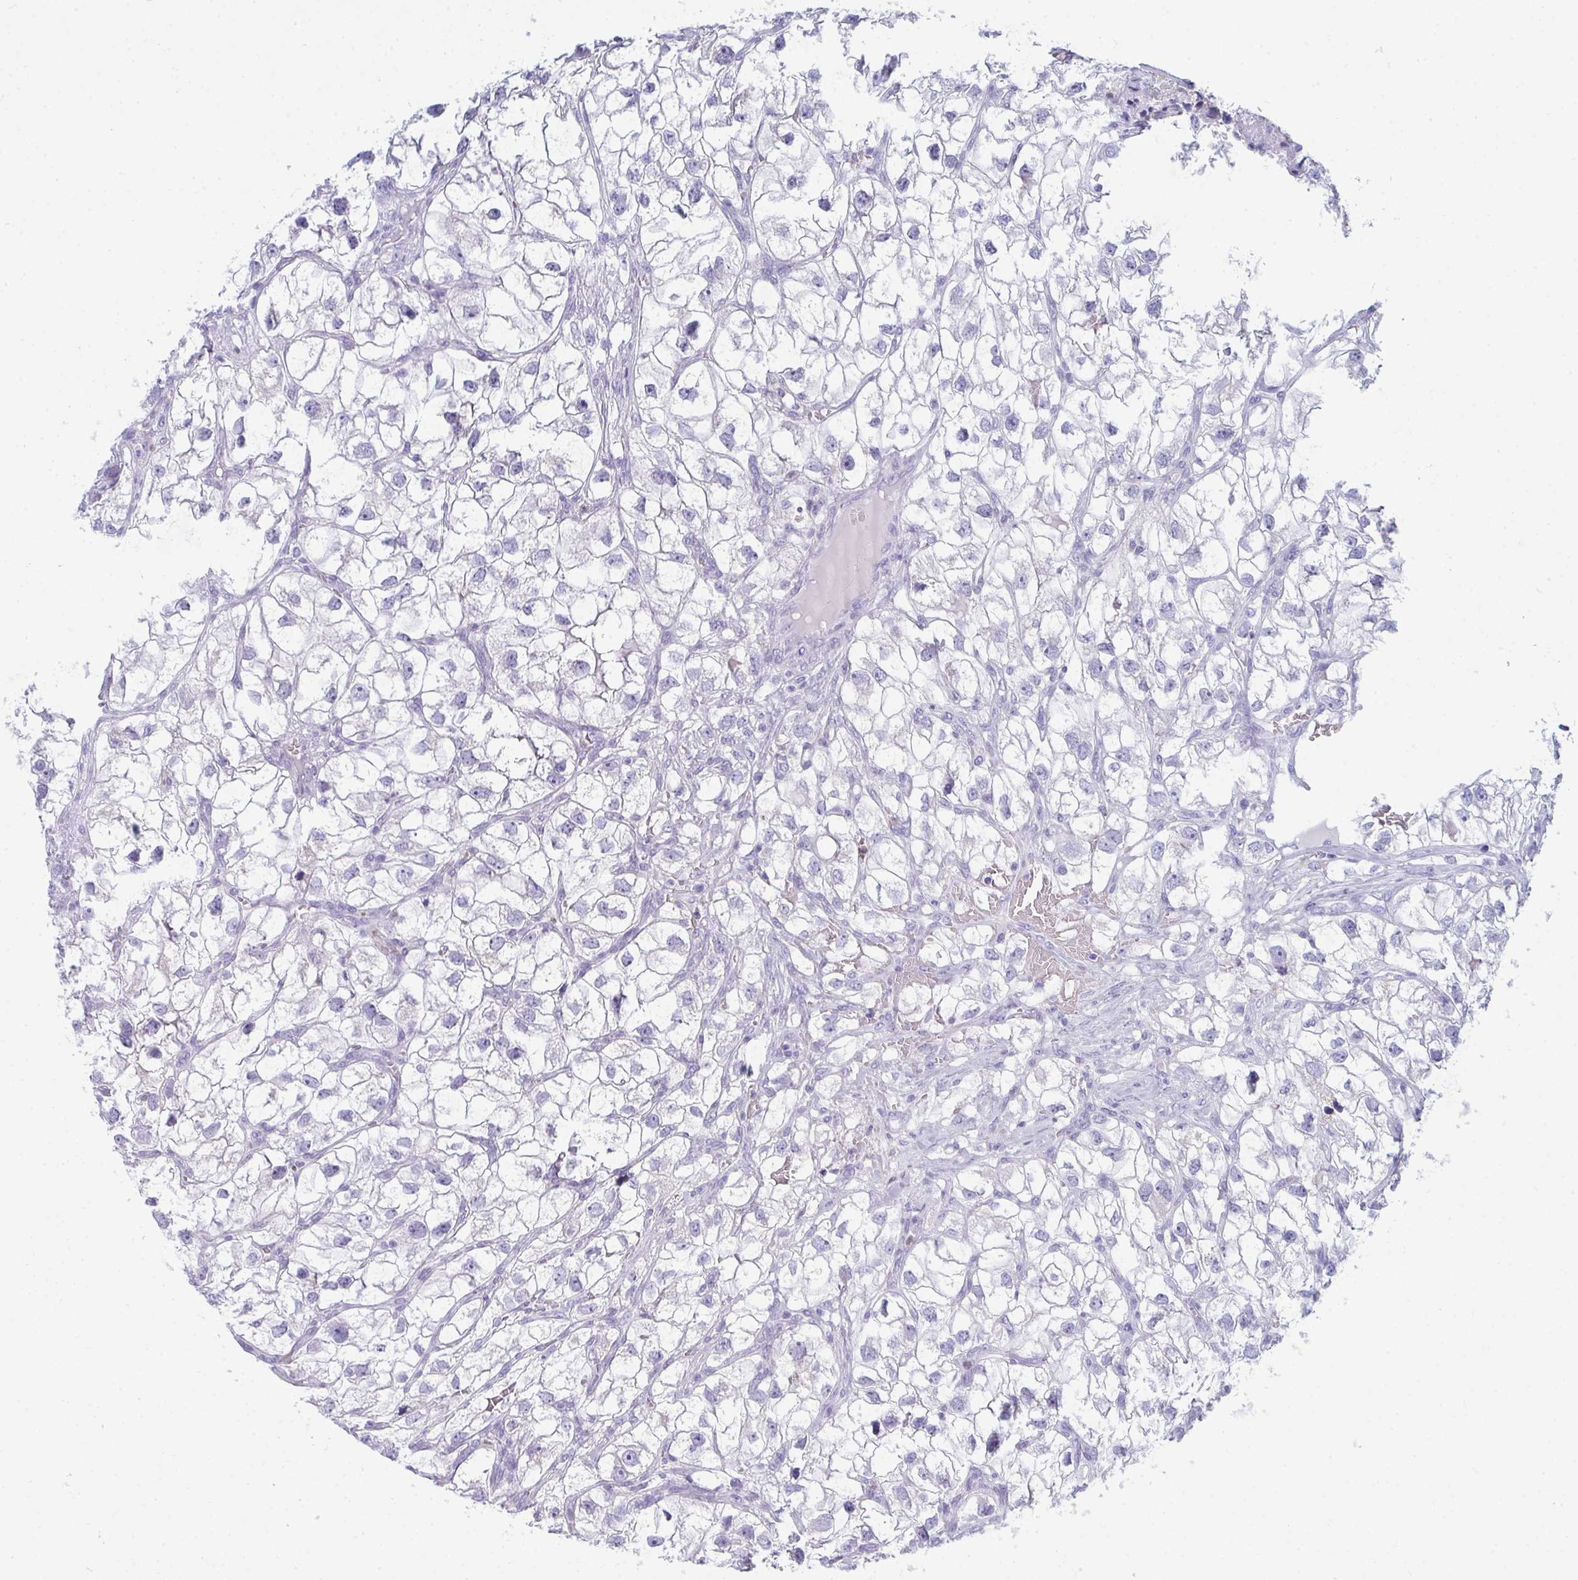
{"staining": {"intensity": "negative", "quantity": "none", "location": "none"}, "tissue": "renal cancer", "cell_type": "Tumor cells", "image_type": "cancer", "snomed": [{"axis": "morphology", "description": "Adenocarcinoma, NOS"}, {"axis": "topography", "description": "Kidney"}], "caption": "This histopathology image is of renal cancer stained with immunohistochemistry to label a protein in brown with the nuclei are counter-stained blue. There is no staining in tumor cells.", "gene": "SERPINB10", "patient": {"sex": "male", "age": 59}}